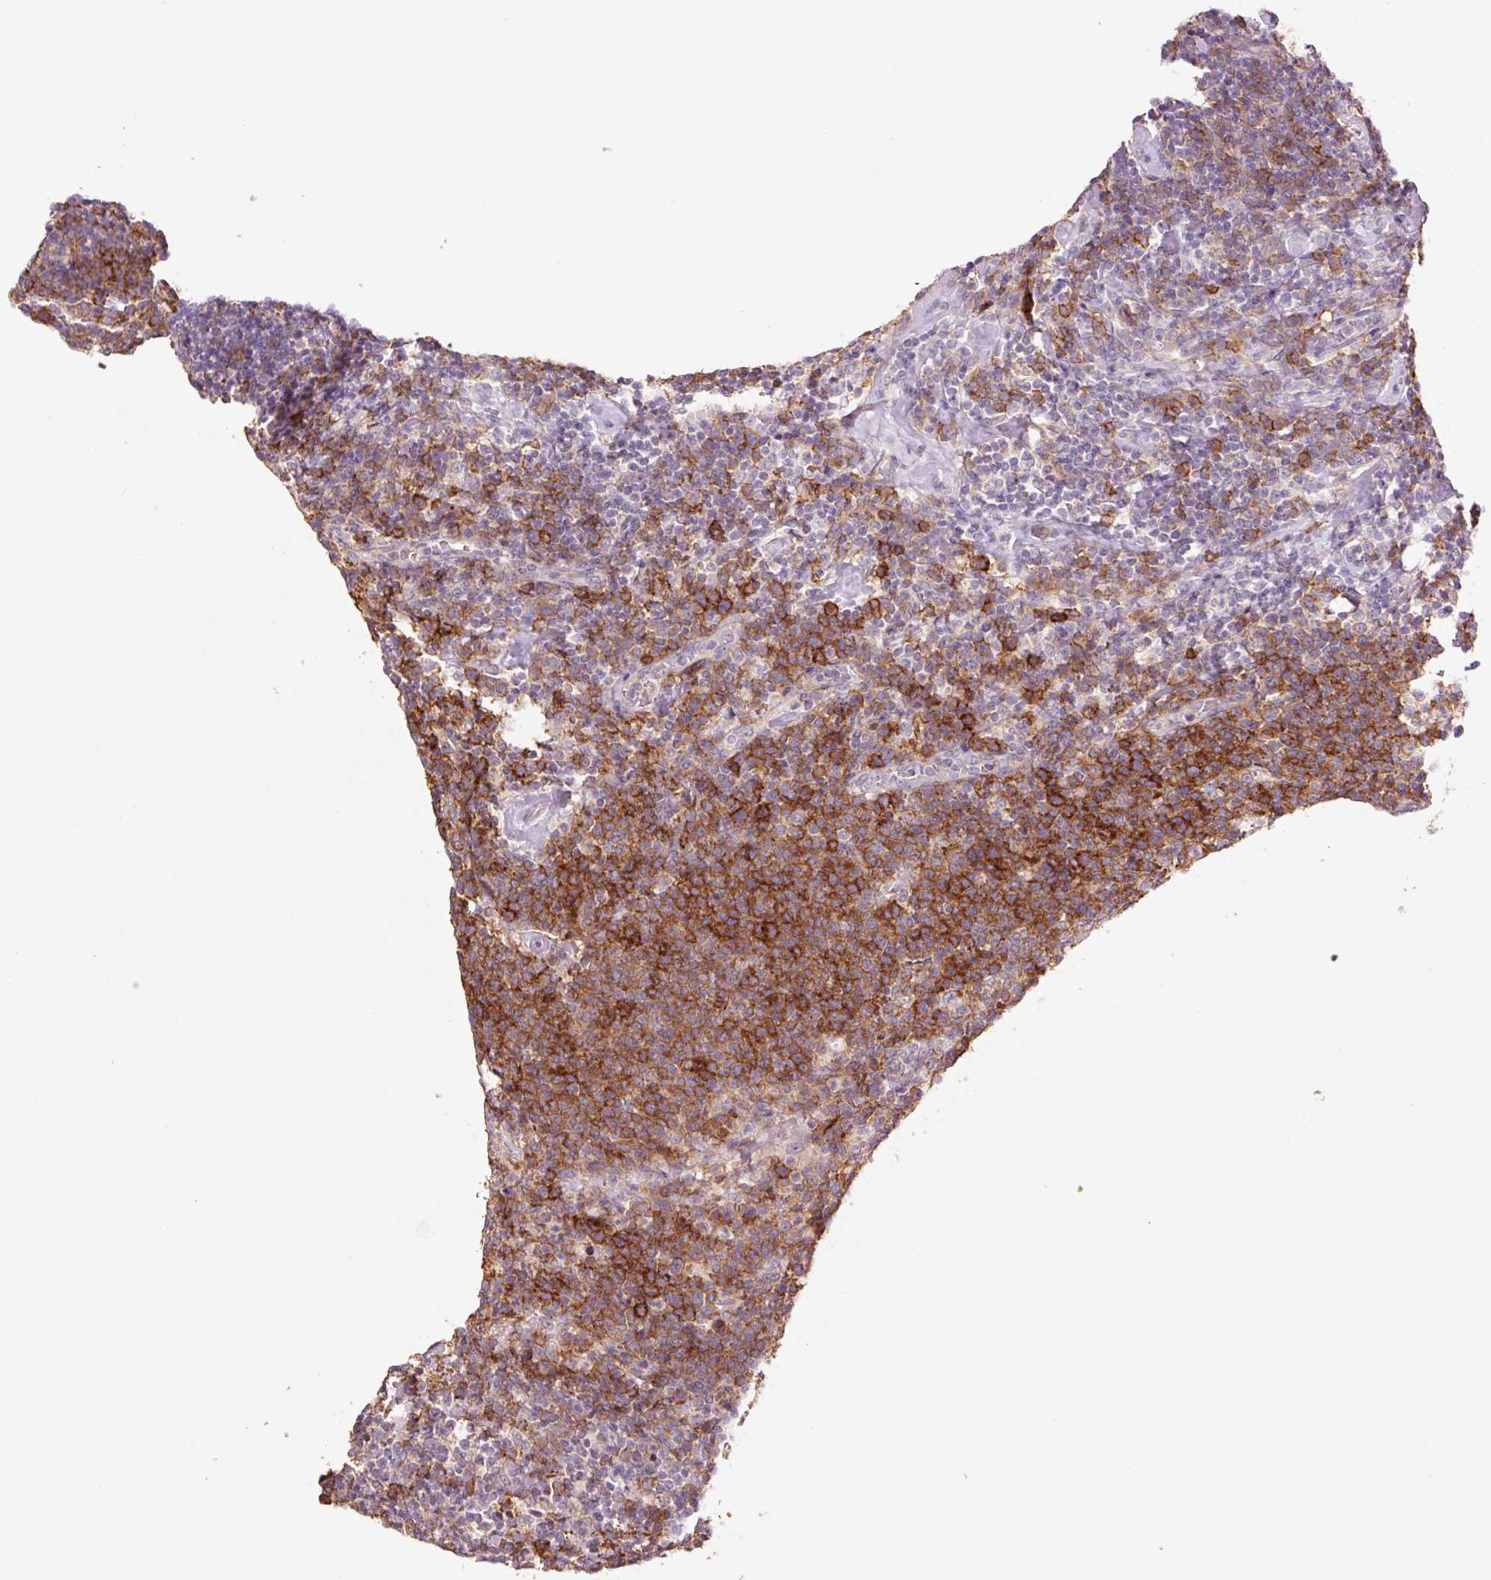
{"staining": {"intensity": "strong", "quantity": "25%-75%", "location": "cytoplasmic/membranous"}, "tissue": "lymphoma", "cell_type": "Tumor cells", "image_type": "cancer", "snomed": [{"axis": "morphology", "description": "Malignant lymphoma, non-Hodgkin's type, High grade"}, {"axis": "topography", "description": "Lymph node"}], "caption": "Immunohistochemical staining of human high-grade malignant lymphoma, non-Hodgkin's type exhibits strong cytoplasmic/membranous protein positivity in approximately 25%-75% of tumor cells.", "gene": "SLC1A4", "patient": {"sex": "male", "age": 61}}